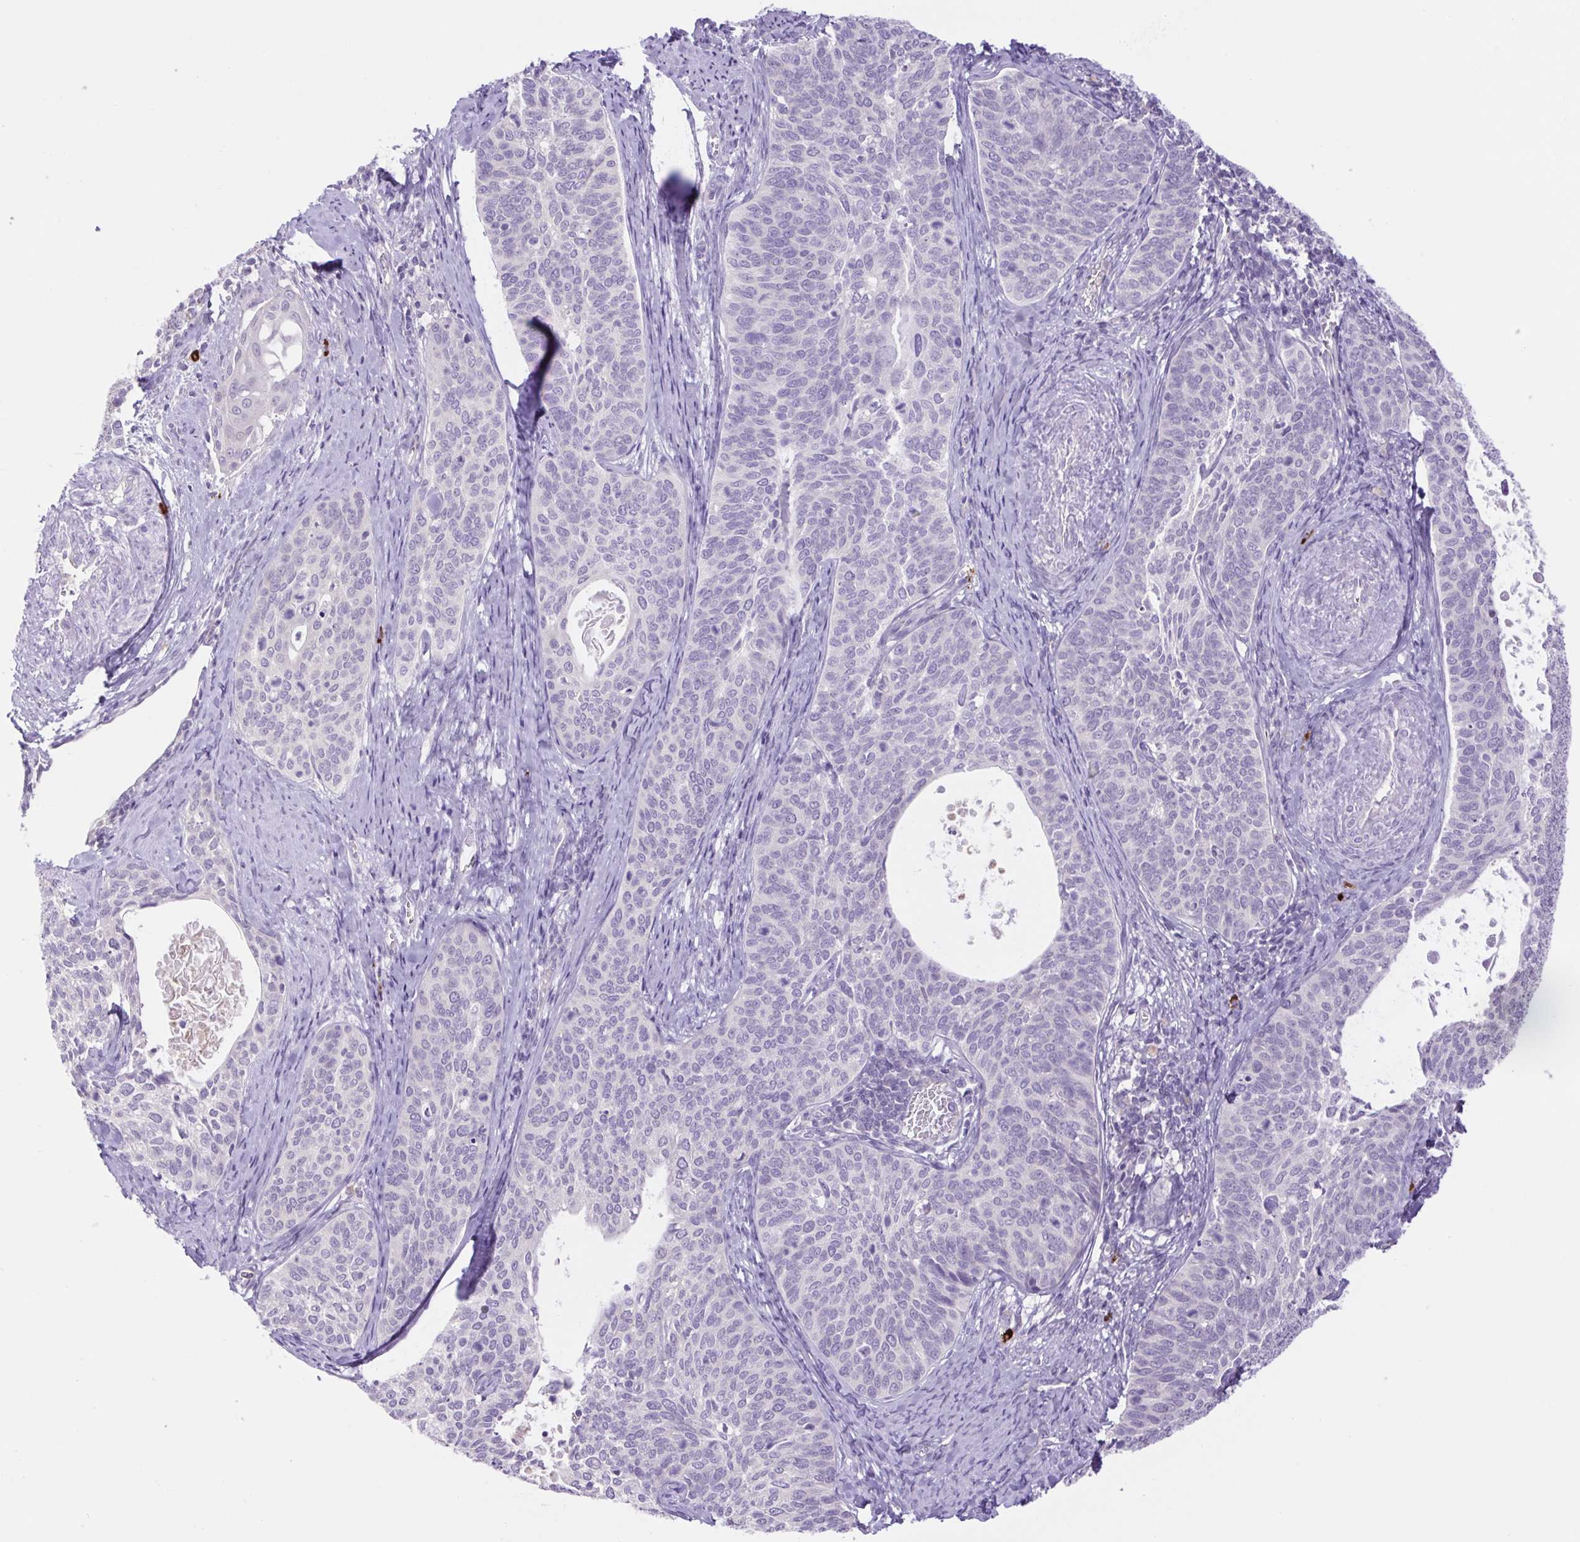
{"staining": {"intensity": "negative", "quantity": "none", "location": "none"}, "tissue": "cervical cancer", "cell_type": "Tumor cells", "image_type": "cancer", "snomed": [{"axis": "morphology", "description": "Squamous cell carcinoma, NOS"}, {"axis": "topography", "description": "Cervix"}], "caption": "Human cervical cancer stained for a protein using IHC reveals no expression in tumor cells.", "gene": "FAM177B", "patient": {"sex": "female", "age": 69}}